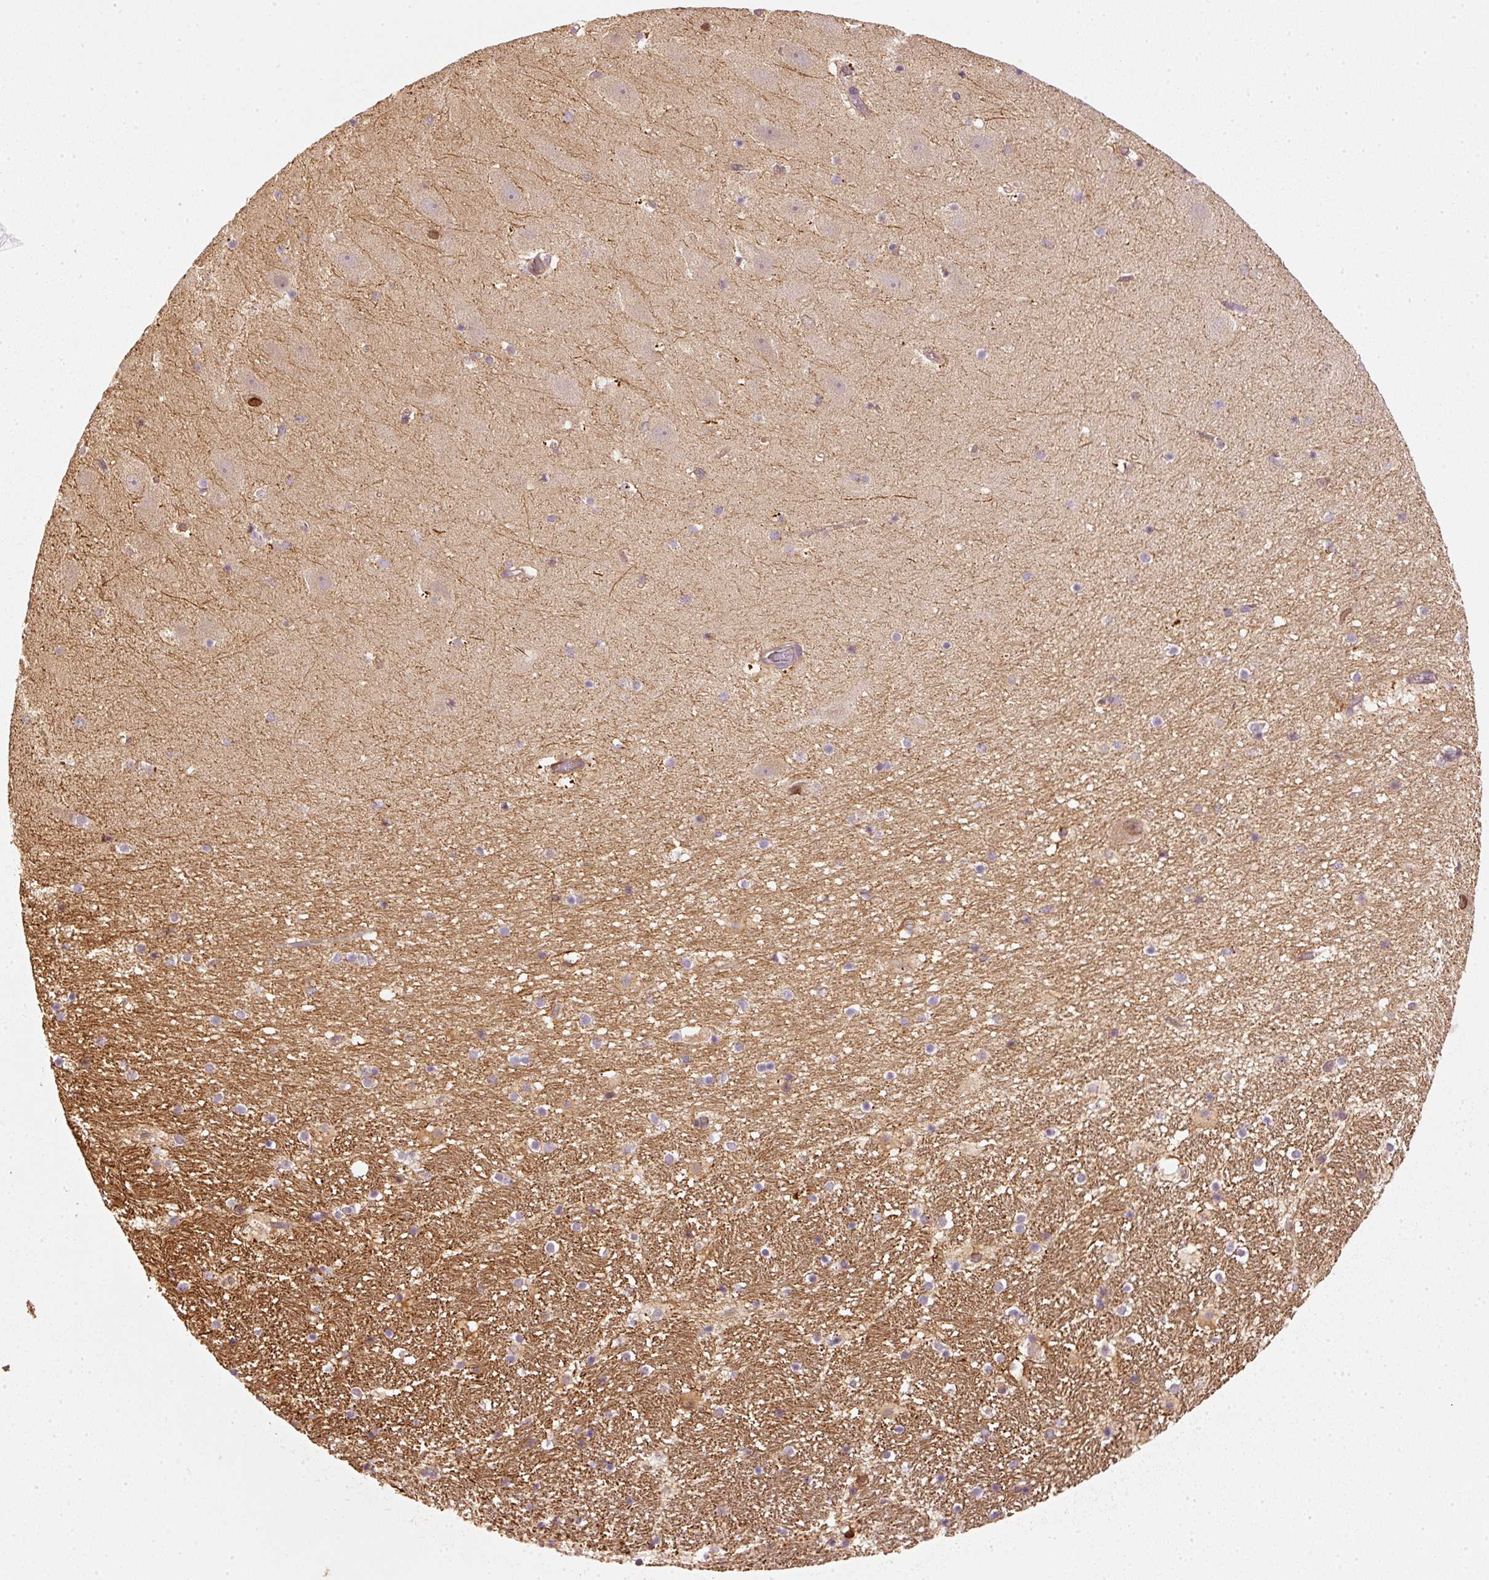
{"staining": {"intensity": "negative", "quantity": "none", "location": "none"}, "tissue": "hippocampus", "cell_type": "Glial cells", "image_type": "normal", "snomed": [{"axis": "morphology", "description": "Normal tissue, NOS"}, {"axis": "topography", "description": "Hippocampus"}], "caption": "Benign hippocampus was stained to show a protein in brown. There is no significant expression in glial cells. The staining was performed using DAB to visualize the protein expression in brown, while the nuclei were stained in blue with hematoxylin (Magnification: 20x).", "gene": "MTHFD1L", "patient": {"sex": "male", "age": 37}}